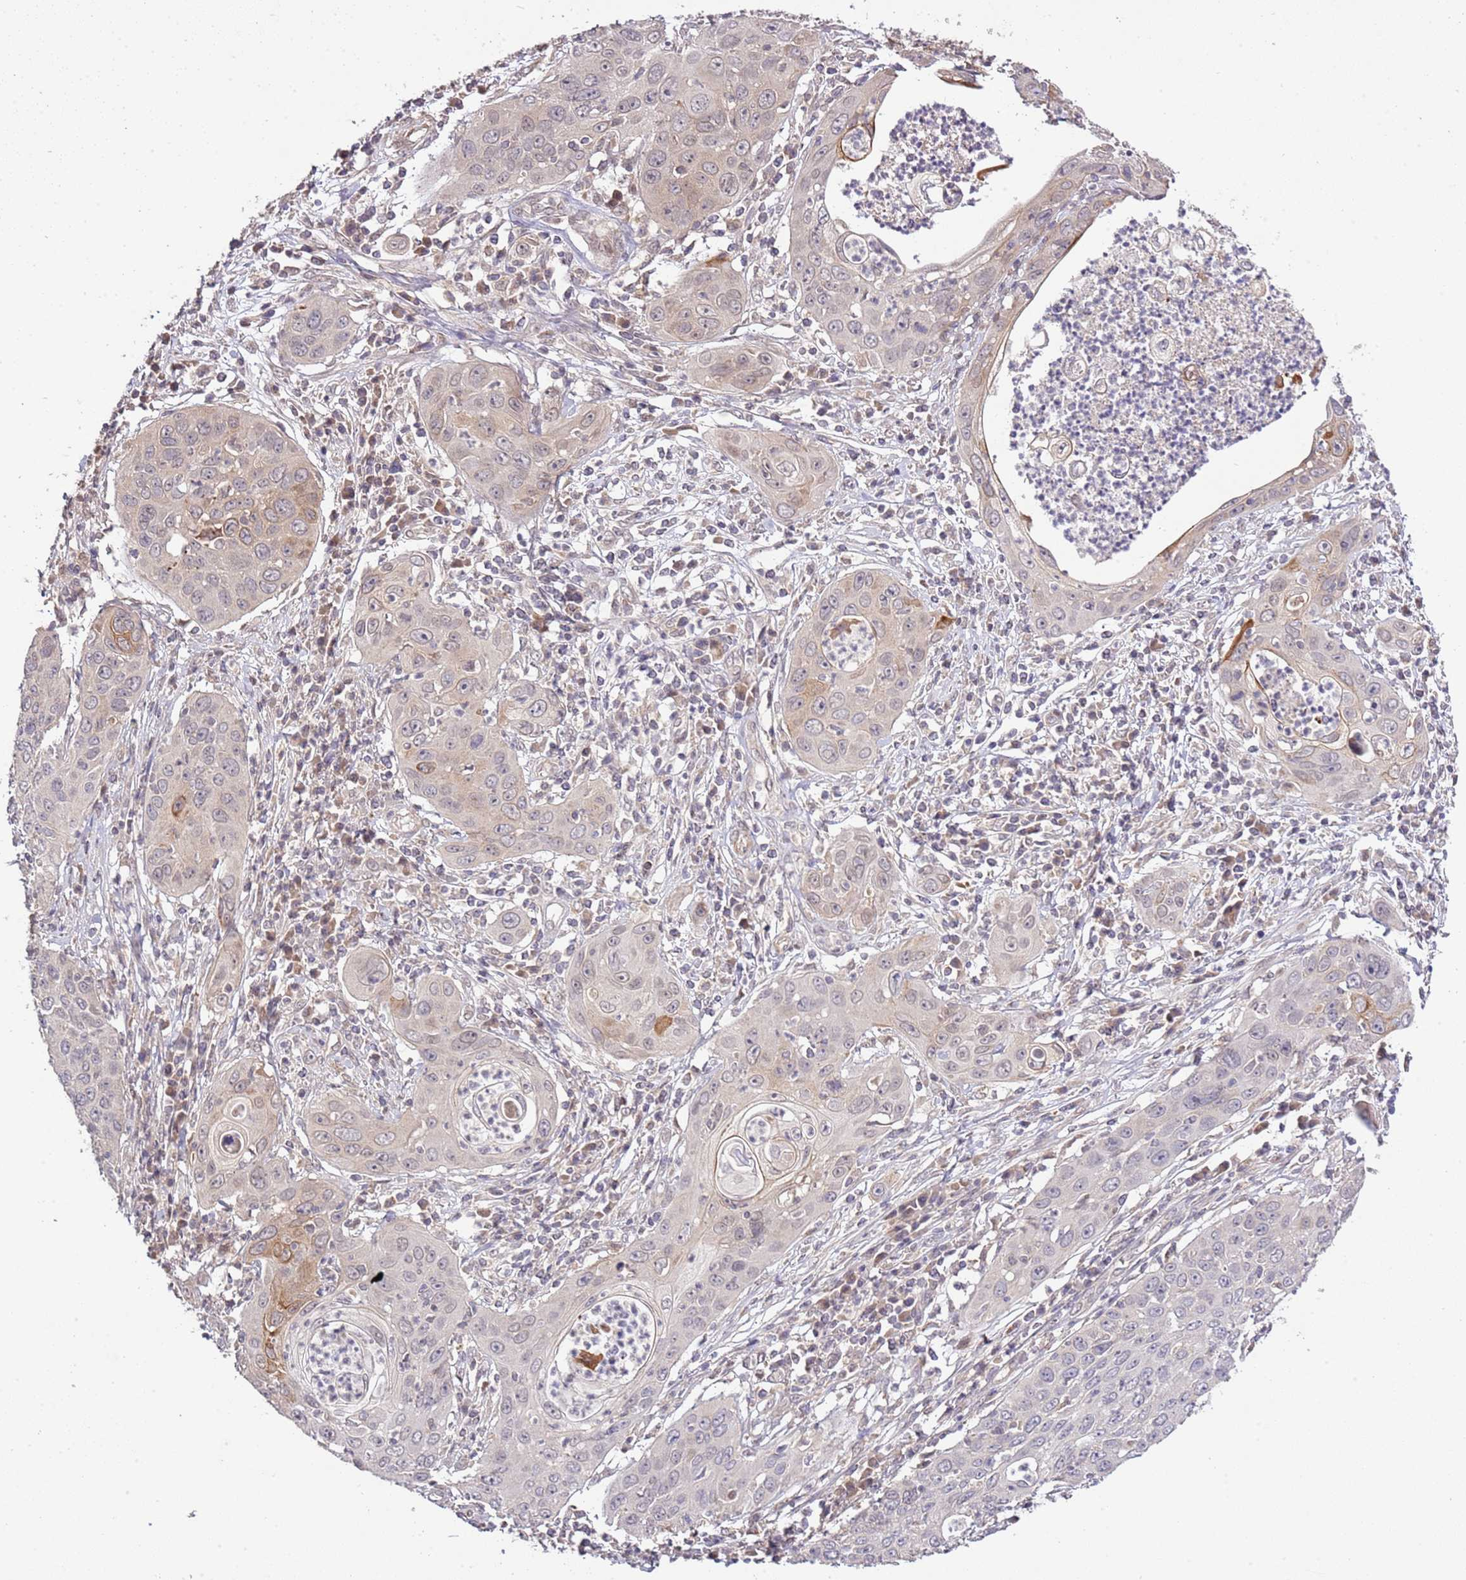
{"staining": {"intensity": "moderate", "quantity": "<25%", "location": "cytoplasmic/membranous"}, "tissue": "cervical cancer", "cell_type": "Tumor cells", "image_type": "cancer", "snomed": [{"axis": "morphology", "description": "Squamous cell carcinoma, NOS"}, {"axis": "topography", "description": "Cervix"}], "caption": "IHC of human cervical cancer (squamous cell carcinoma) reveals low levels of moderate cytoplasmic/membranous expression in about <25% of tumor cells.", "gene": "IVD", "patient": {"sex": "female", "age": 36}}